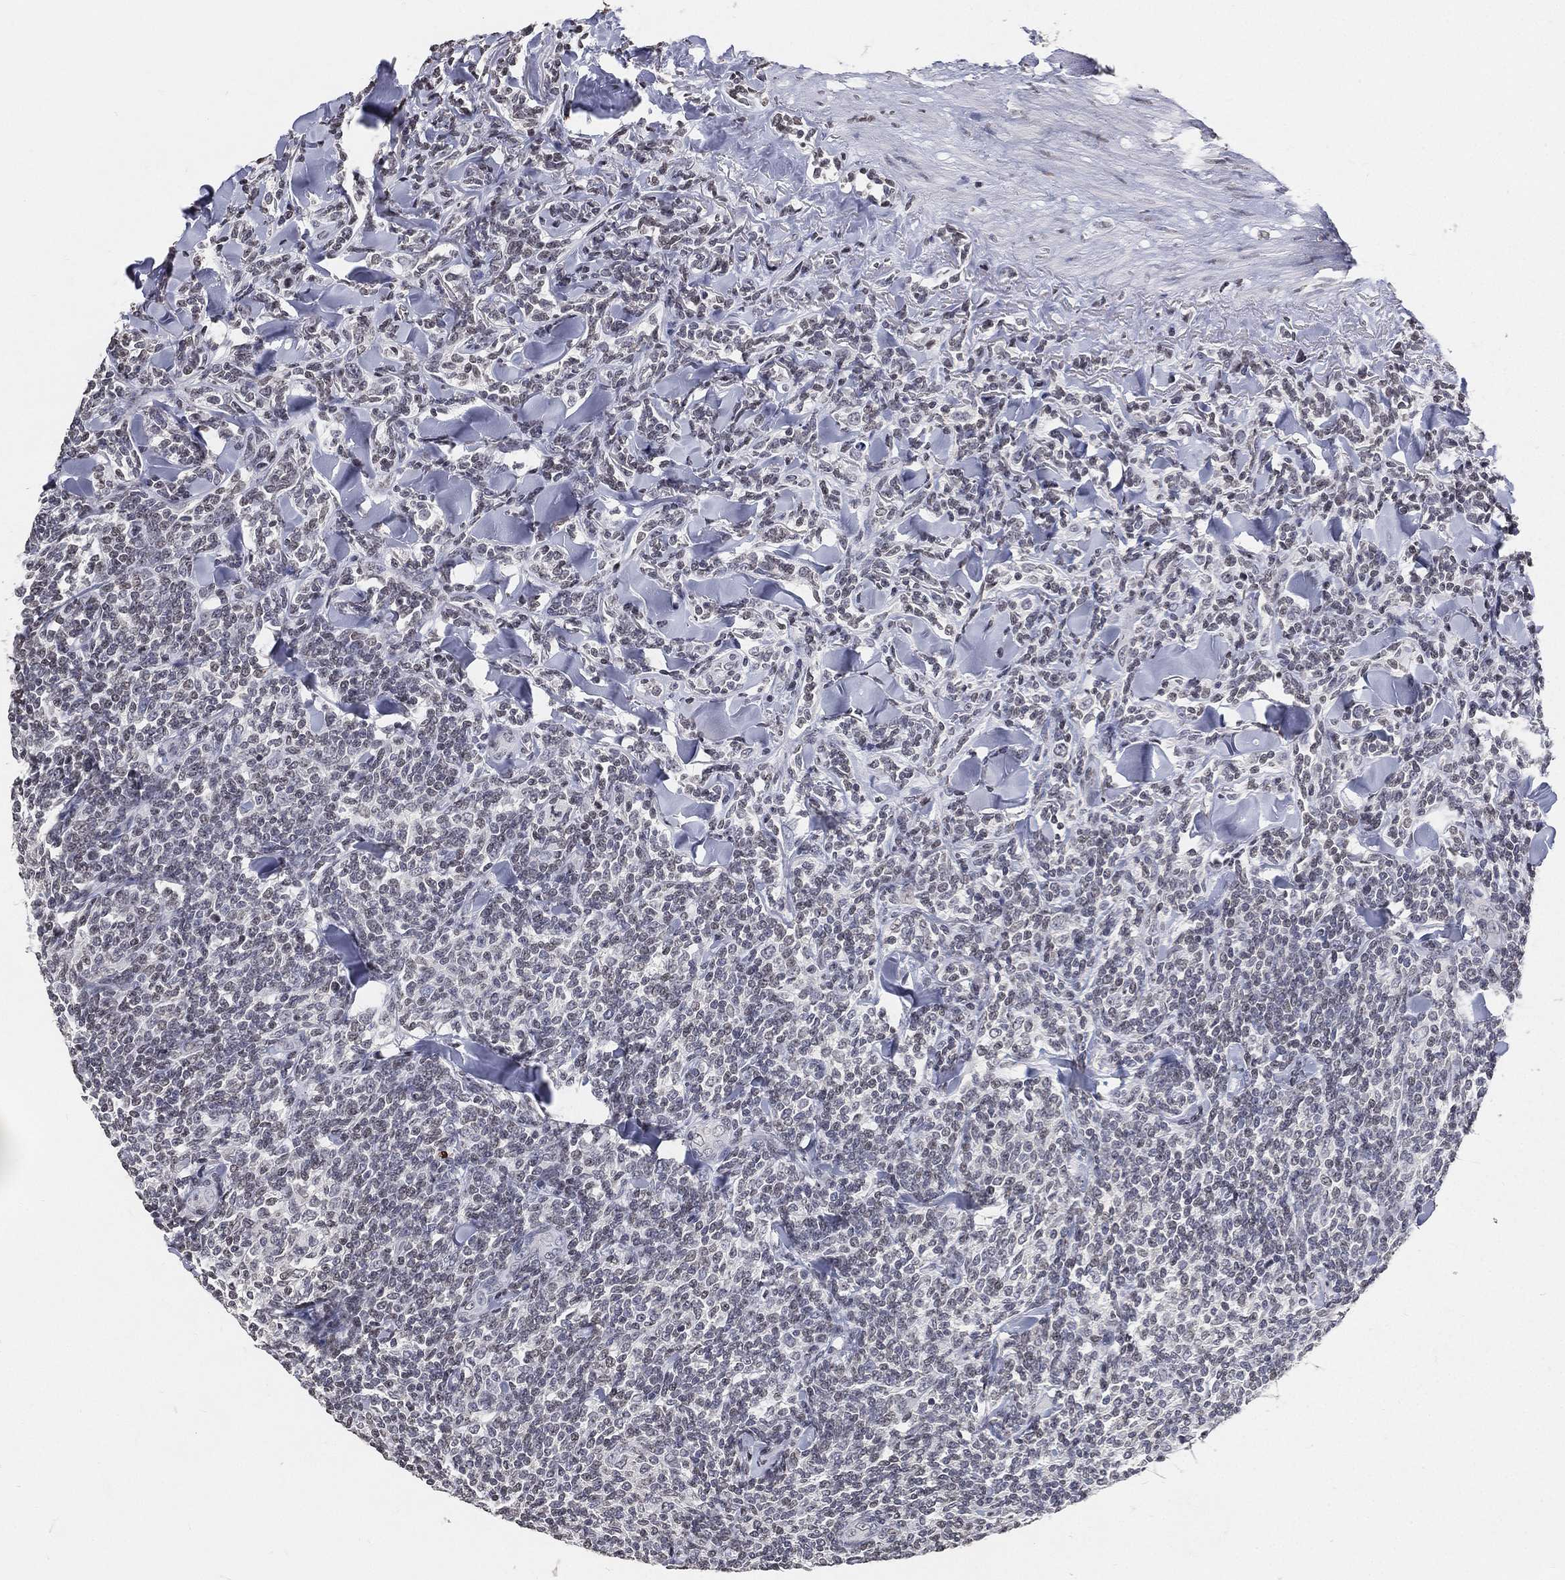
{"staining": {"intensity": "negative", "quantity": "none", "location": "none"}, "tissue": "lymphoma", "cell_type": "Tumor cells", "image_type": "cancer", "snomed": [{"axis": "morphology", "description": "Malignant lymphoma, non-Hodgkin's type, Low grade"}, {"axis": "topography", "description": "Lymph node"}], "caption": "High magnification brightfield microscopy of lymphoma stained with DAB (3,3'-diaminobenzidine) (brown) and counterstained with hematoxylin (blue): tumor cells show no significant positivity.", "gene": "ARG1", "patient": {"sex": "female", "age": 56}}